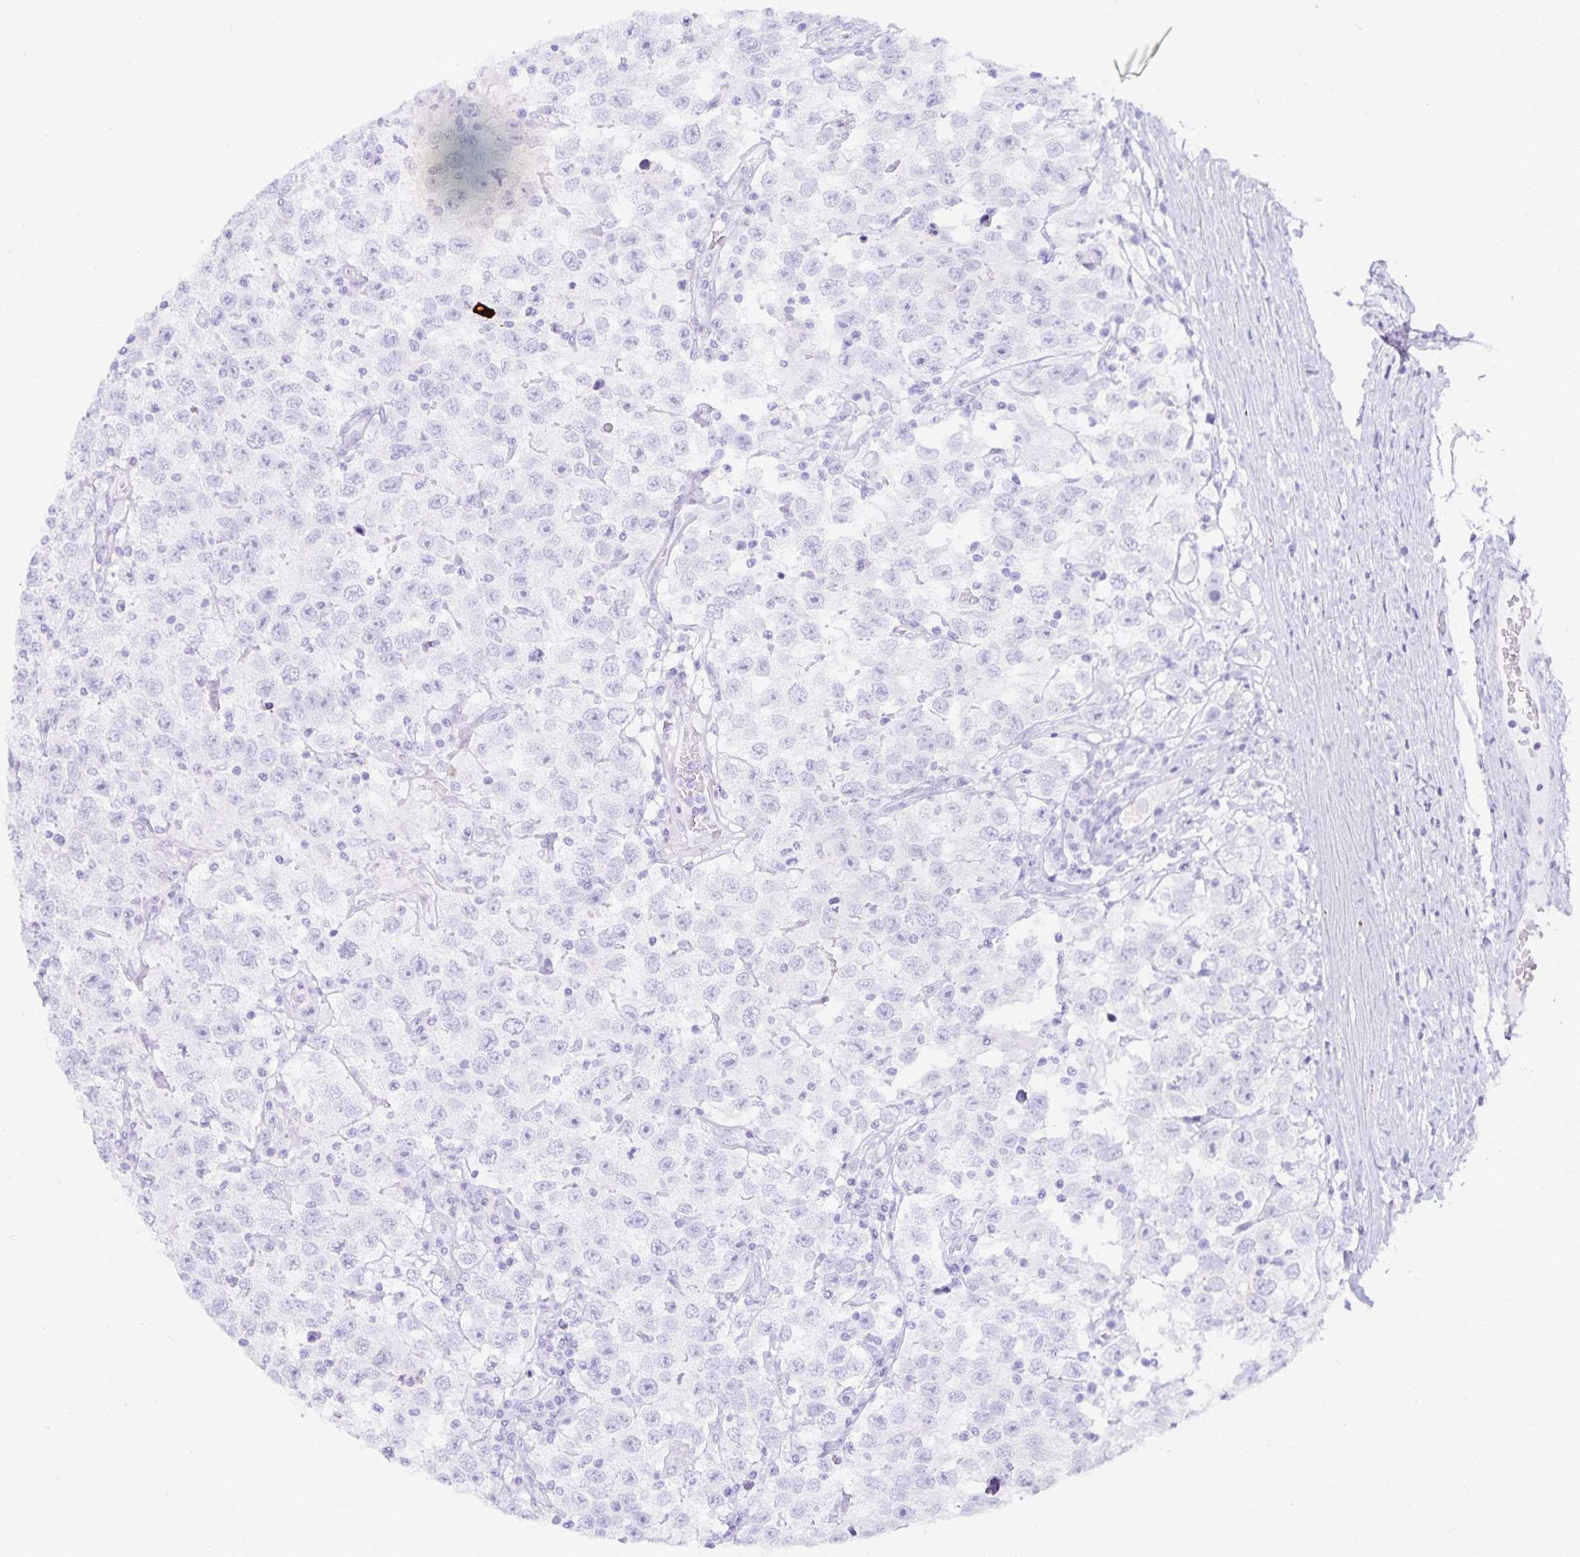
{"staining": {"intensity": "negative", "quantity": "none", "location": "none"}, "tissue": "testis cancer", "cell_type": "Tumor cells", "image_type": "cancer", "snomed": [{"axis": "morphology", "description": "Seminoma, NOS"}, {"axis": "topography", "description": "Testis"}], "caption": "IHC photomicrograph of human testis cancer (seminoma) stained for a protein (brown), which shows no positivity in tumor cells.", "gene": "GP2", "patient": {"sex": "male", "age": 41}}